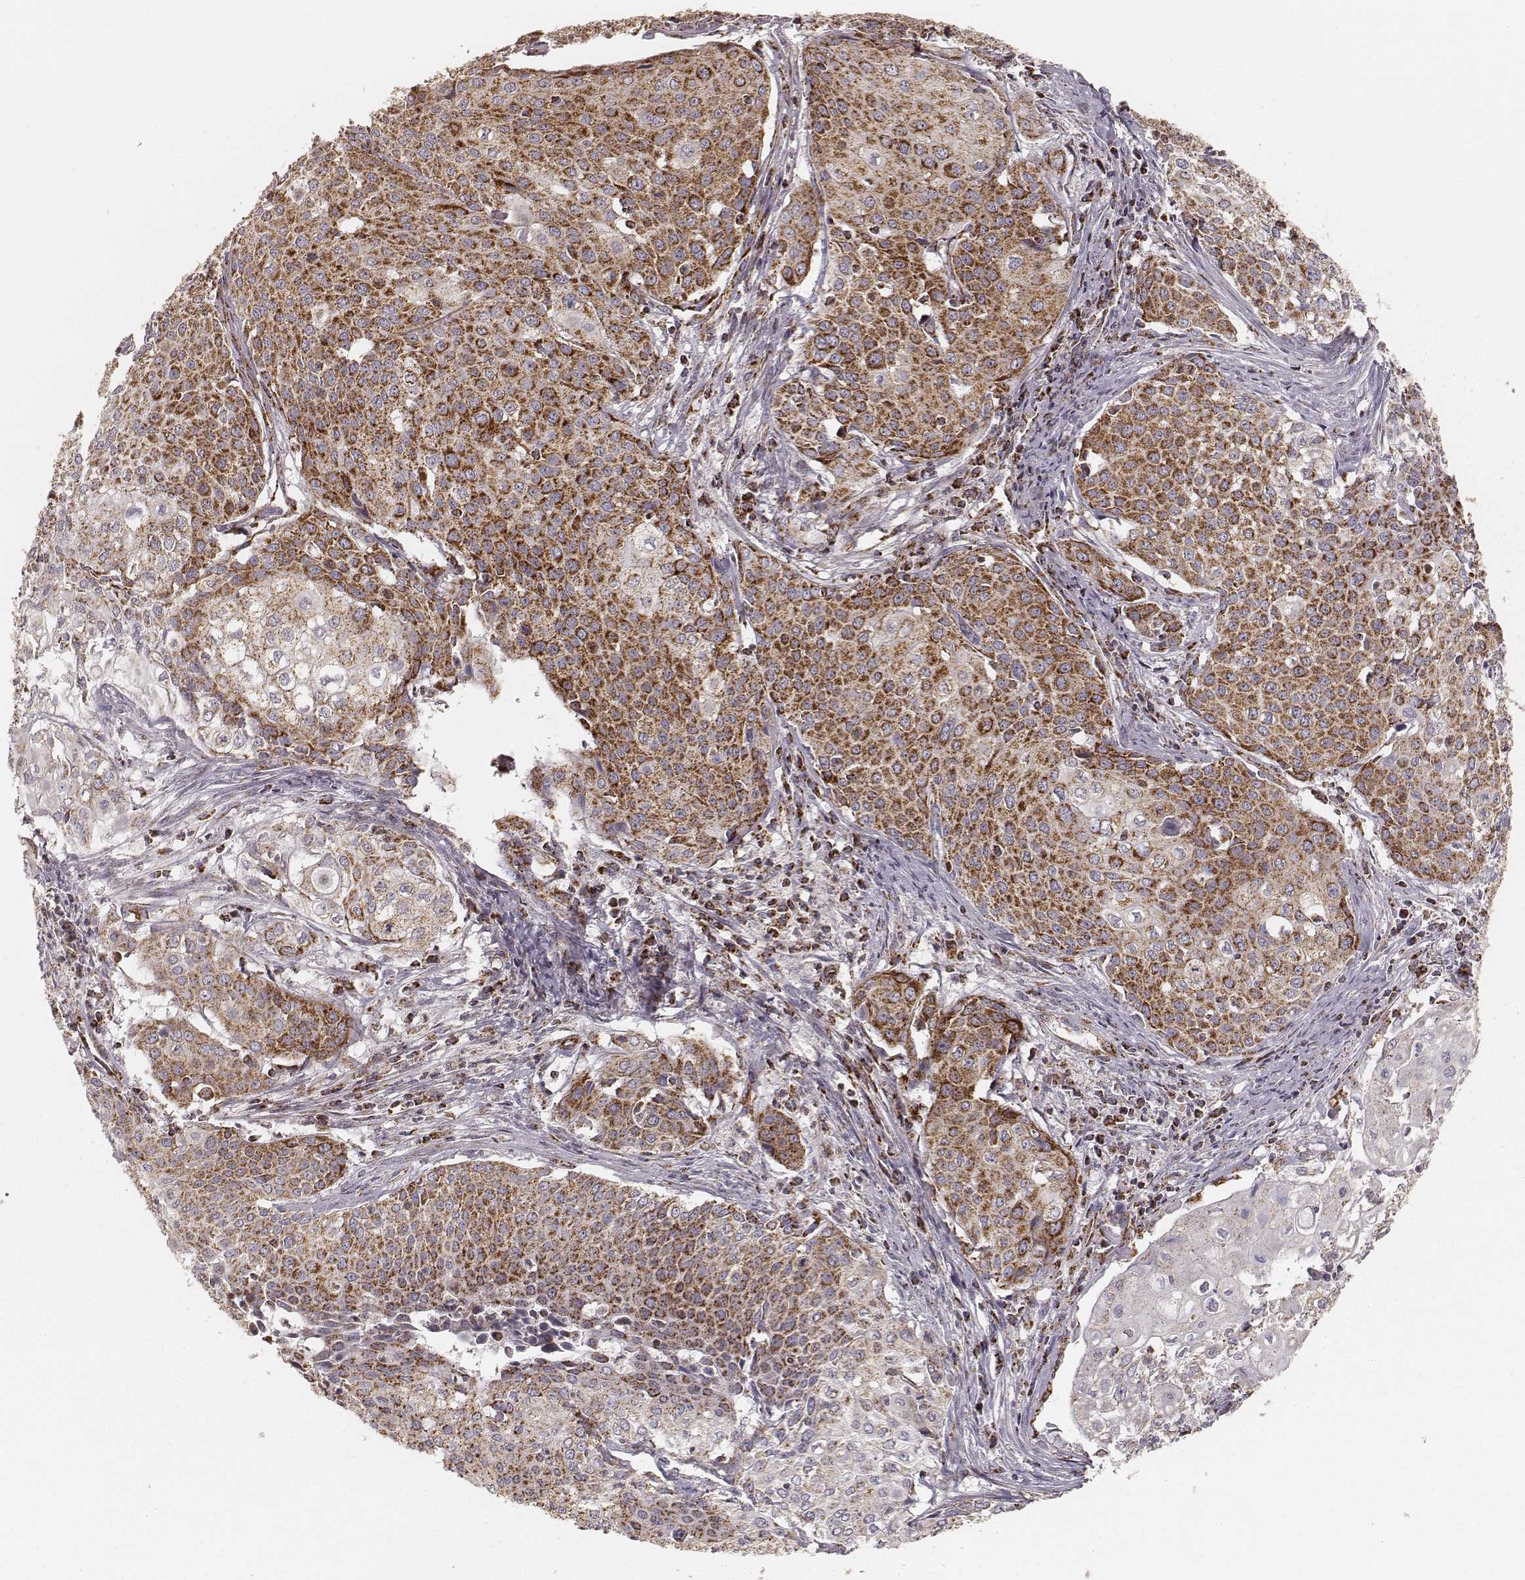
{"staining": {"intensity": "strong", "quantity": ">75%", "location": "cytoplasmic/membranous"}, "tissue": "cervical cancer", "cell_type": "Tumor cells", "image_type": "cancer", "snomed": [{"axis": "morphology", "description": "Squamous cell carcinoma, NOS"}, {"axis": "topography", "description": "Cervix"}], "caption": "Cervical cancer stained for a protein exhibits strong cytoplasmic/membranous positivity in tumor cells. (DAB (3,3'-diaminobenzidine) IHC with brightfield microscopy, high magnification).", "gene": "CS", "patient": {"sex": "female", "age": 39}}